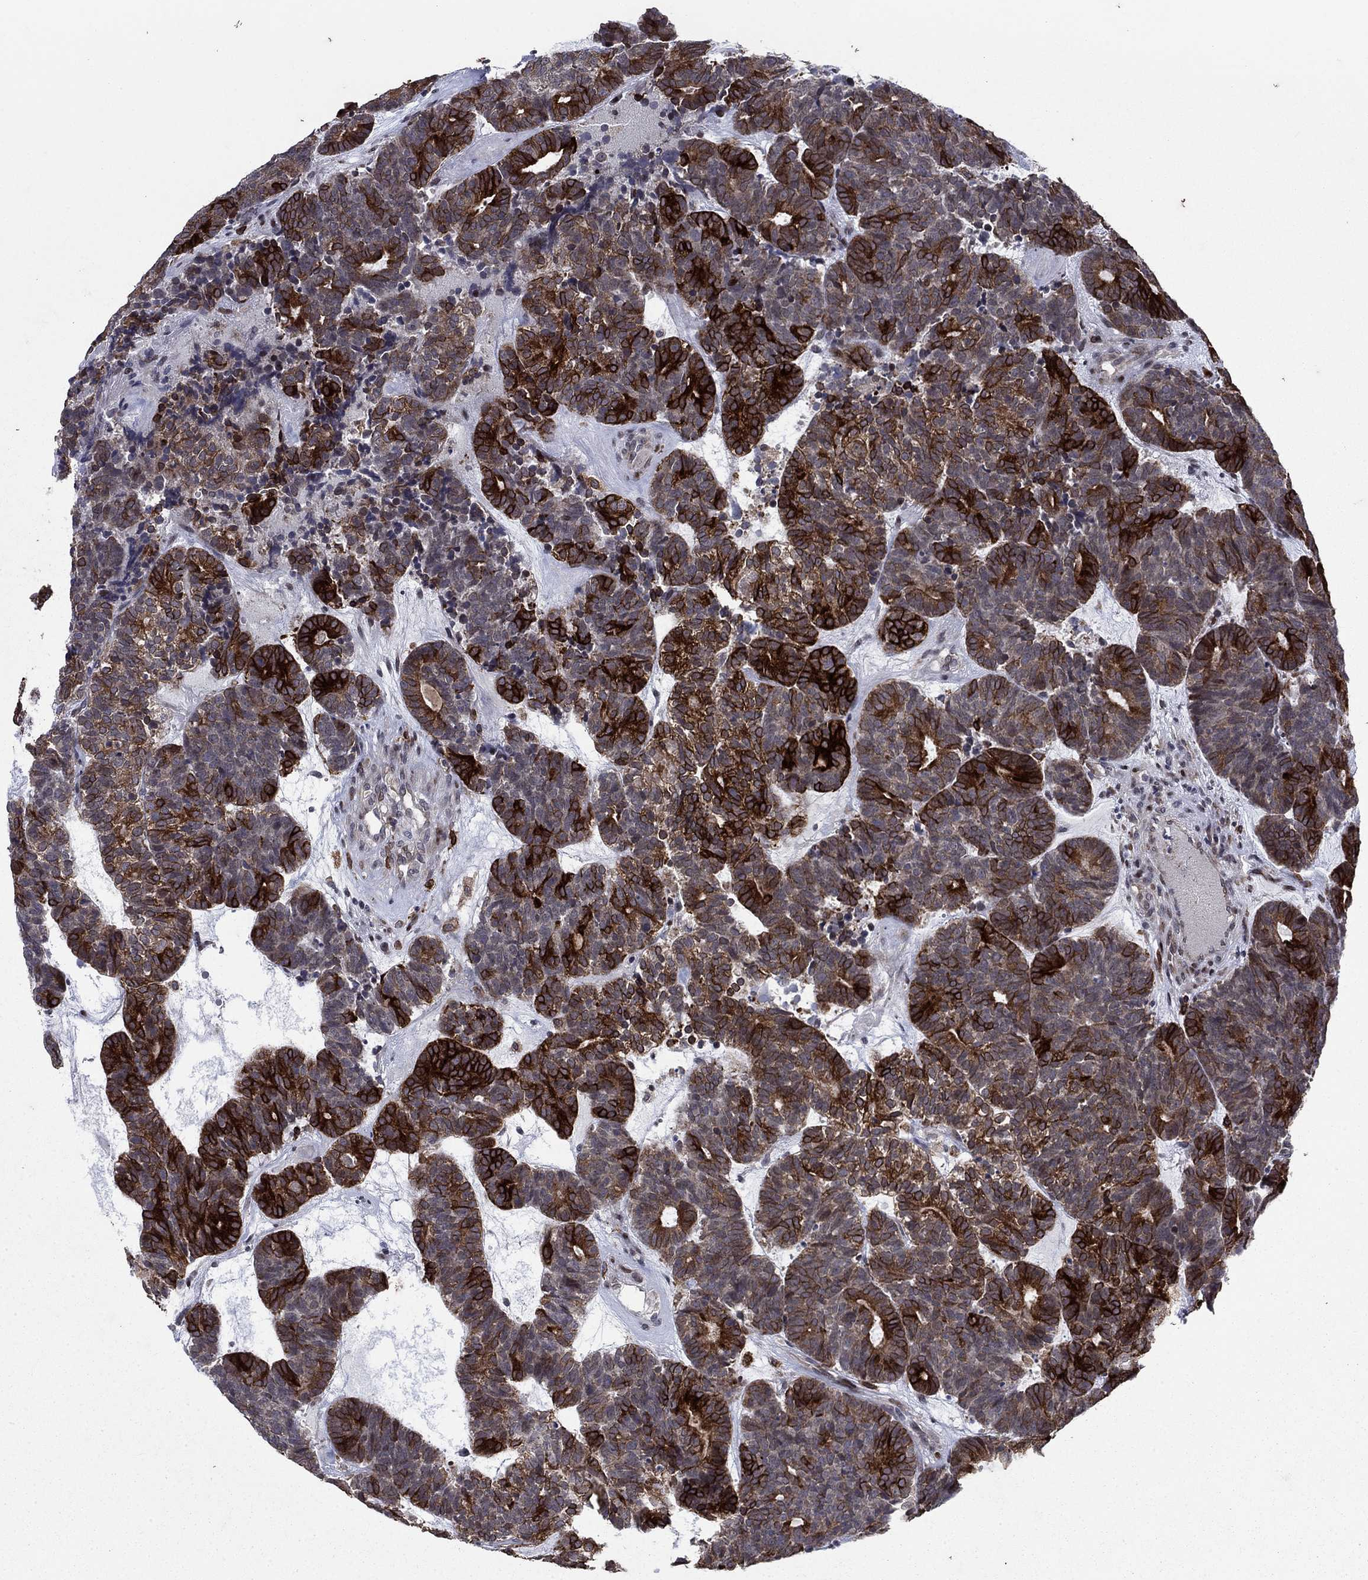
{"staining": {"intensity": "strong", "quantity": "25%-75%", "location": "cytoplasmic/membranous"}, "tissue": "head and neck cancer", "cell_type": "Tumor cells", "image_type": "cancer", "snomed": [{"axis": "morphology", "description": "Adenocarcinoma, NOS"}, {"axis": "topography", "description": "Head-Neck"}], "caption": "Head and neck adenocarcinoma stained for a protein (brown) reveals strong cytoplasmic/membranous positive expression in approximately 25%-75% of tumor cells.", "gene": "DHRS7", "patient": {"sex": "female", "age": 81}}